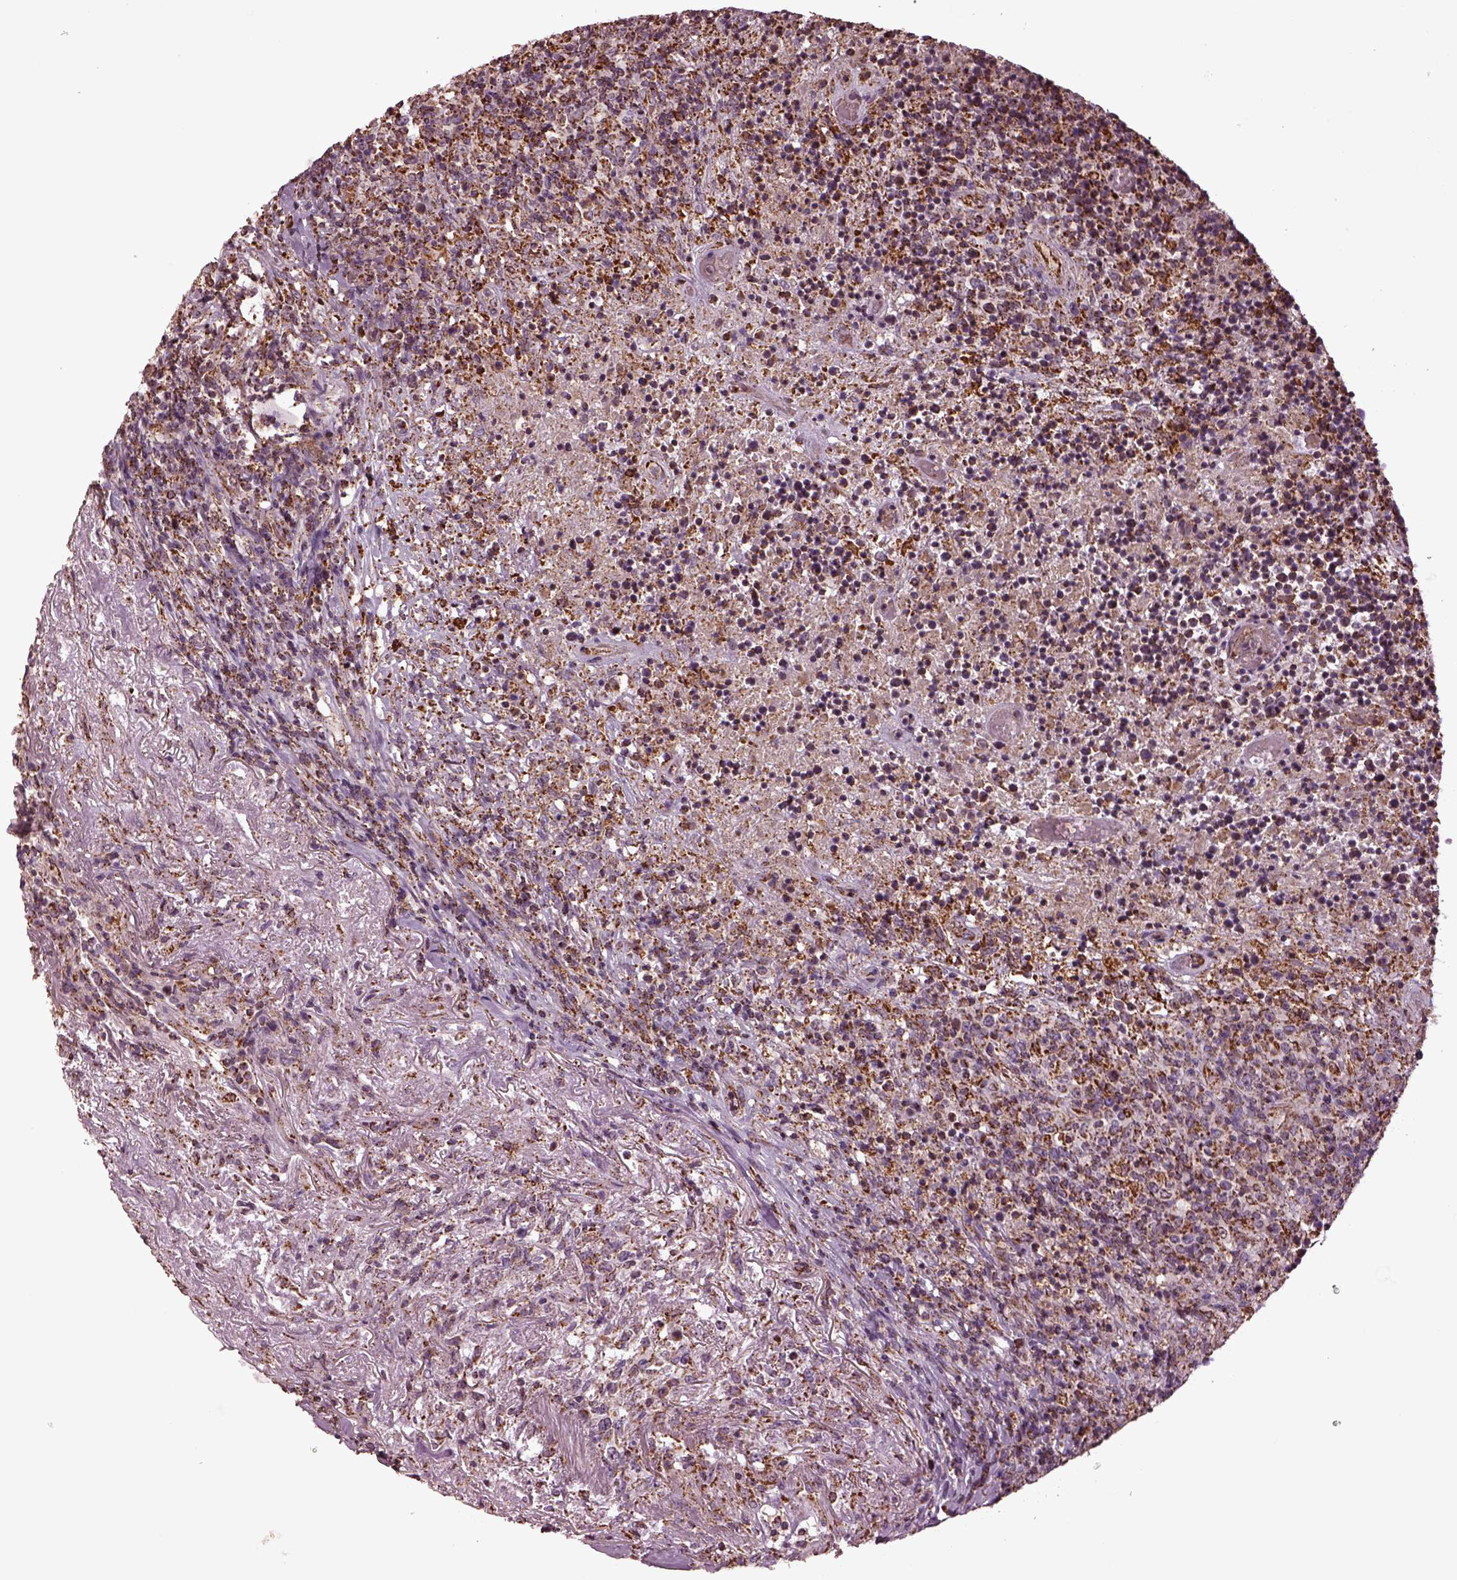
{"staining": {"intensity": "moderate", "quantity": ">75%", "location": "cytoplasmic/membranous"}, "tissue": "lymphoma", "cell_type": "Tumor cells", "image_type": "cancer", "snomed": [{"axis": "morphology", "description": "Malignant lymphoma, non-Hodgkin's type, High grade"}, {"axis": "topography", "description": "Lung"}], "caption": "Brown immunohistochemical staining in human lymphoma demonstrates moderate cytoplasmic/membranous expression in approximately >75% of tumor cells.", "gene": "TMEM254", "patient": {"sex": "male", "age": 79}}